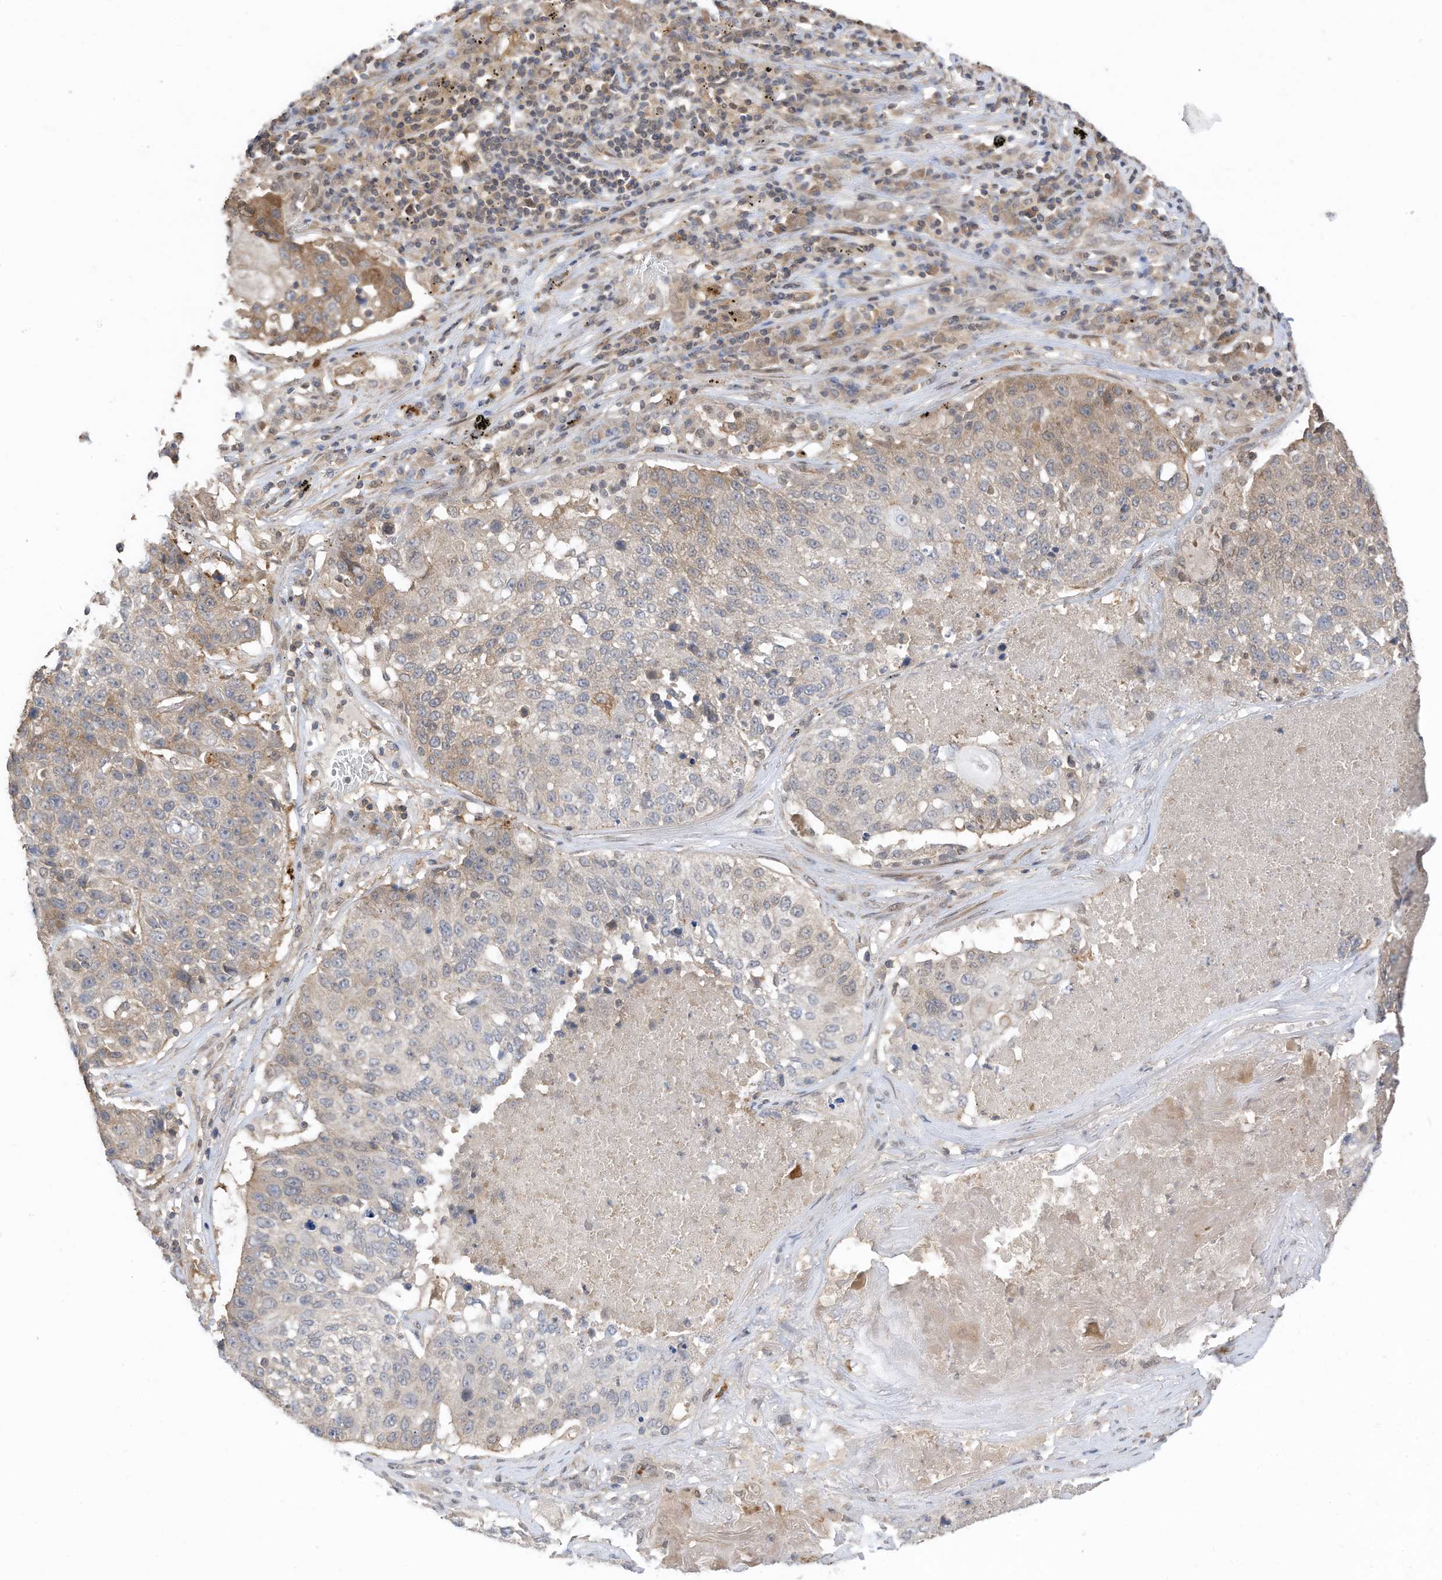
{"staining": {"intensity": "weak", "quantity": "25%-75%", "location": "cytoplasmic/membranous"}, "tissue": "lung cancer", "cell_type": "Tumor cells", "image_type": "cancer", "snomed": [{"axis": "morphology", "description": "Squamous cell carcinoma, NOS"}, {"axis": "topography", "description": "Lung"}], "caption": "IHC histopathology image of neoplastic tissue: human lung squamous cell carcinoma stained using immunohistochemistry (IHC) shows low levels of weak protein expression localized specifically in the cytoplasmic/membranous of tumor cells, appearing as a cytoplasmic/membranous brown color.", "gene": "REC8", "patient": {"sex": "male", "age": 61}}